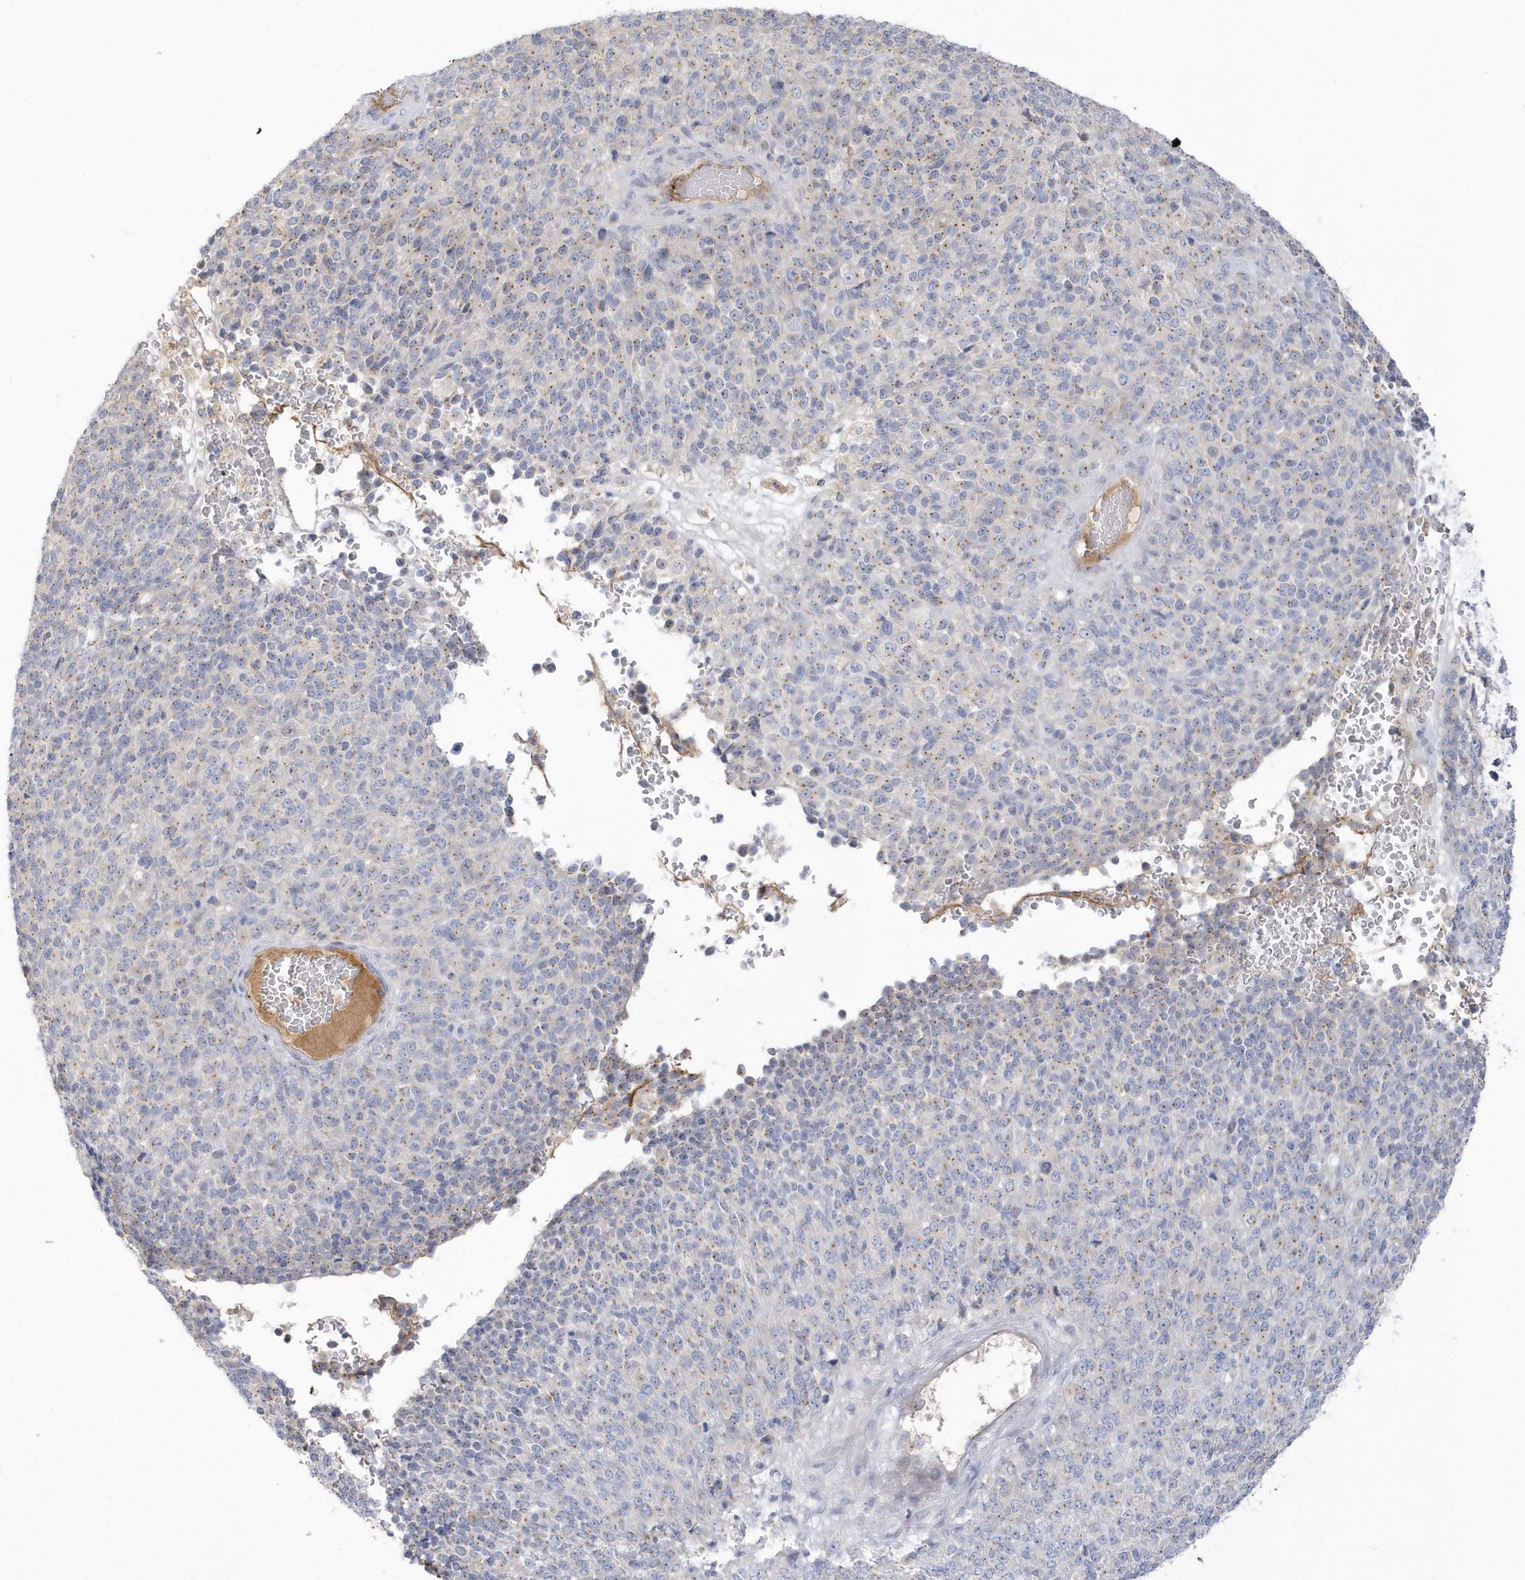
{"staining": {"intensity": "weak", "quantity": ">75%", "location": "cytoplasmic/membranous"}, "tissue": "melanoma", "cell_type": "Tumor cells", "image_type": "cancer", "snomed": [{"axis": "morphology", "description": "Malignant melanoma, Metastatic site"}, {"axis": "topography", "description": "Brain"}], "caption": "A brown stain highlights weak cytoplasmic/membranous positivity of a protein in malignant melanoma (metastatic site) tumor cells. Nuclei are stained in blue.", "gene": "SEMA3D", "patient": {"sex": "female", "age": 56}}